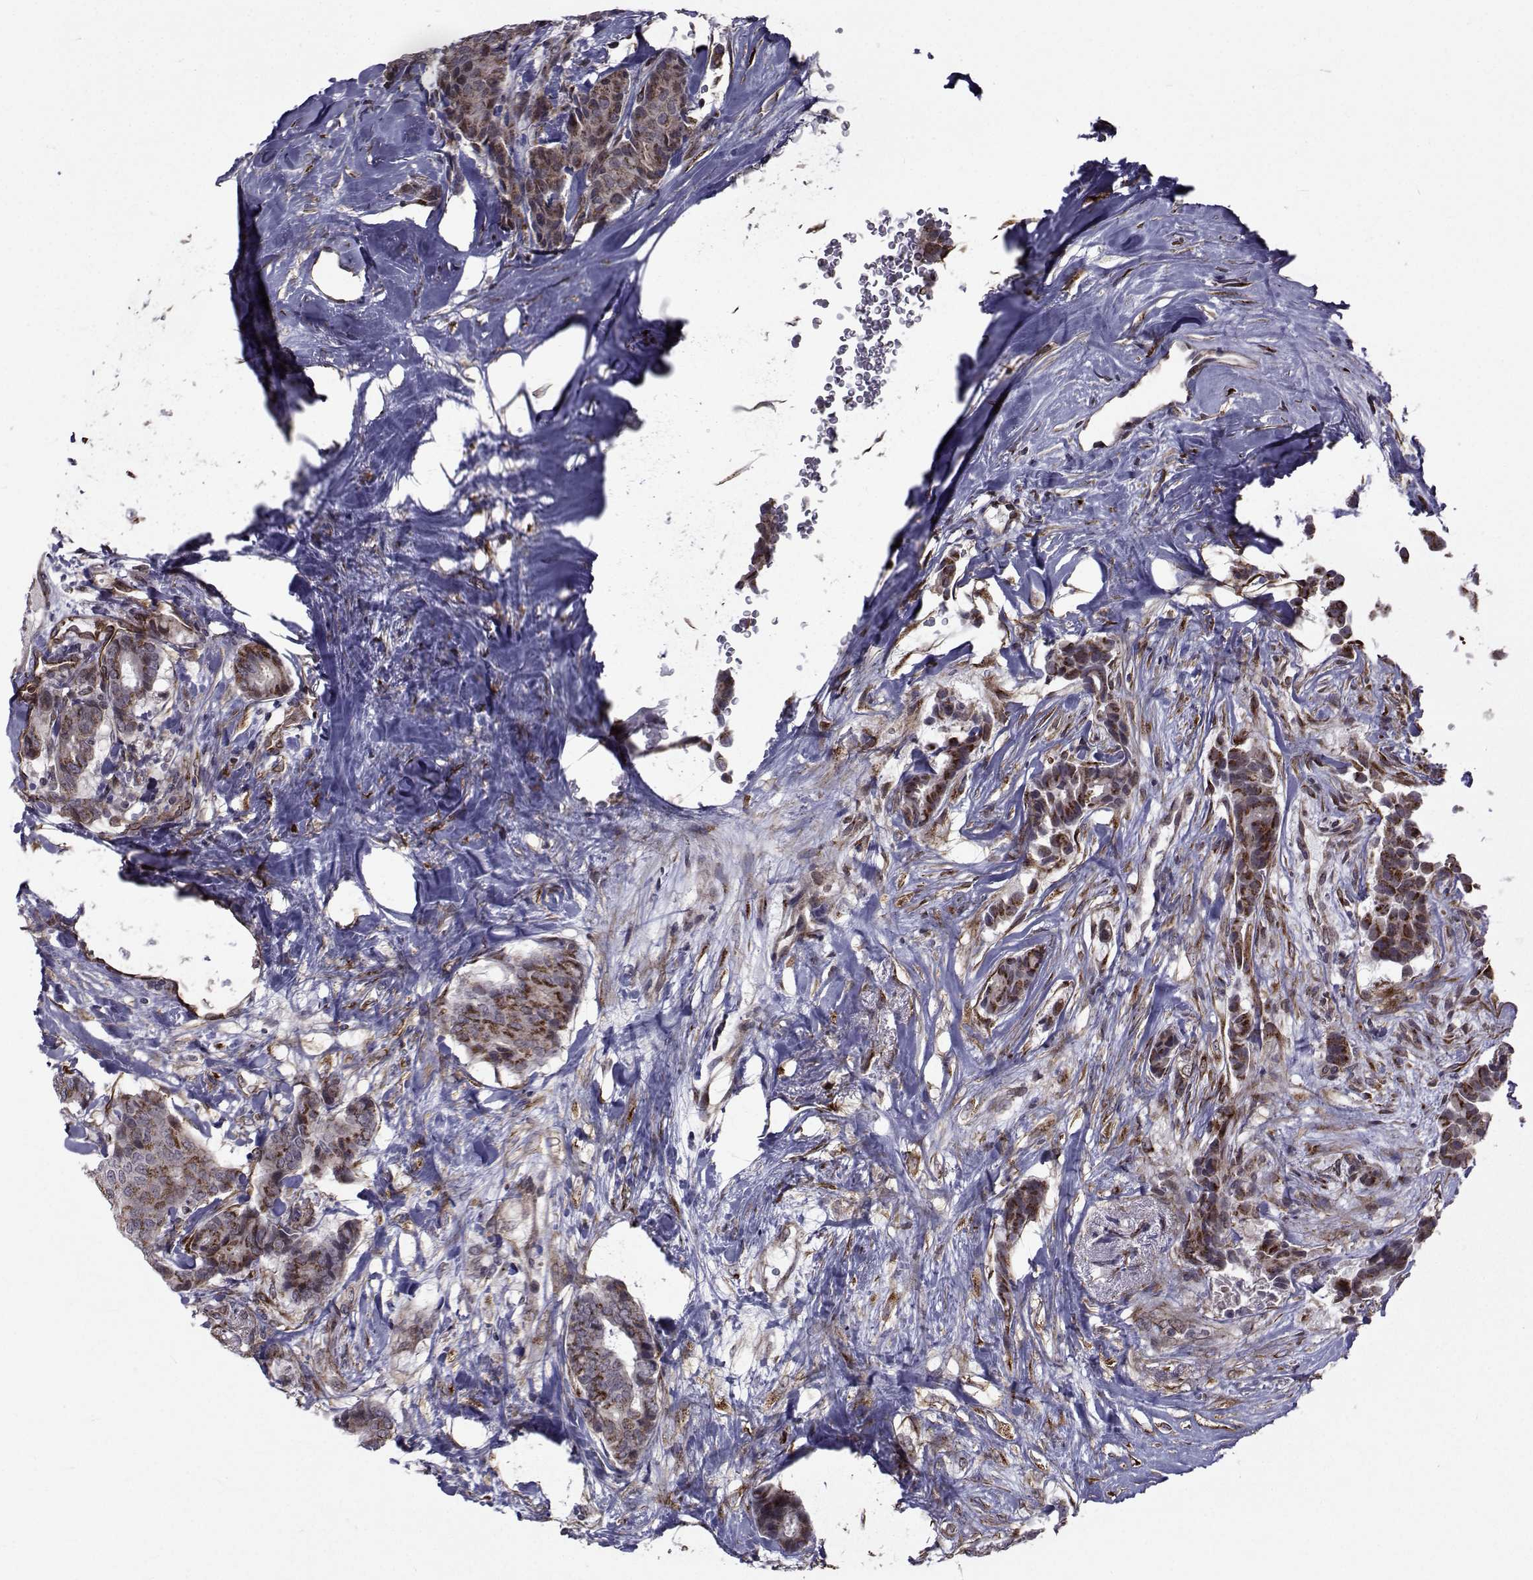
{"staining": {"intensity": "strong", "quantity": "<25%", "location": "cytoplasmic/membranous"}, "tissue": "breast cancer", "cell_type": "Tumor cells", "image_type": "cancer", "snomed": [{"axis": "morphology", "description": "Duct carcinoma"}, {"axis": "topography", "description": "Breast"}], "caption": "Tumor cells reveal medium levels of strong cytoplasmic/membranous staining in about <25% of cells in human infiltrating ductal carcinoma (breast).", "gene": "ATP6V1C2", "patient": {"sex": "female", "age": 75}}